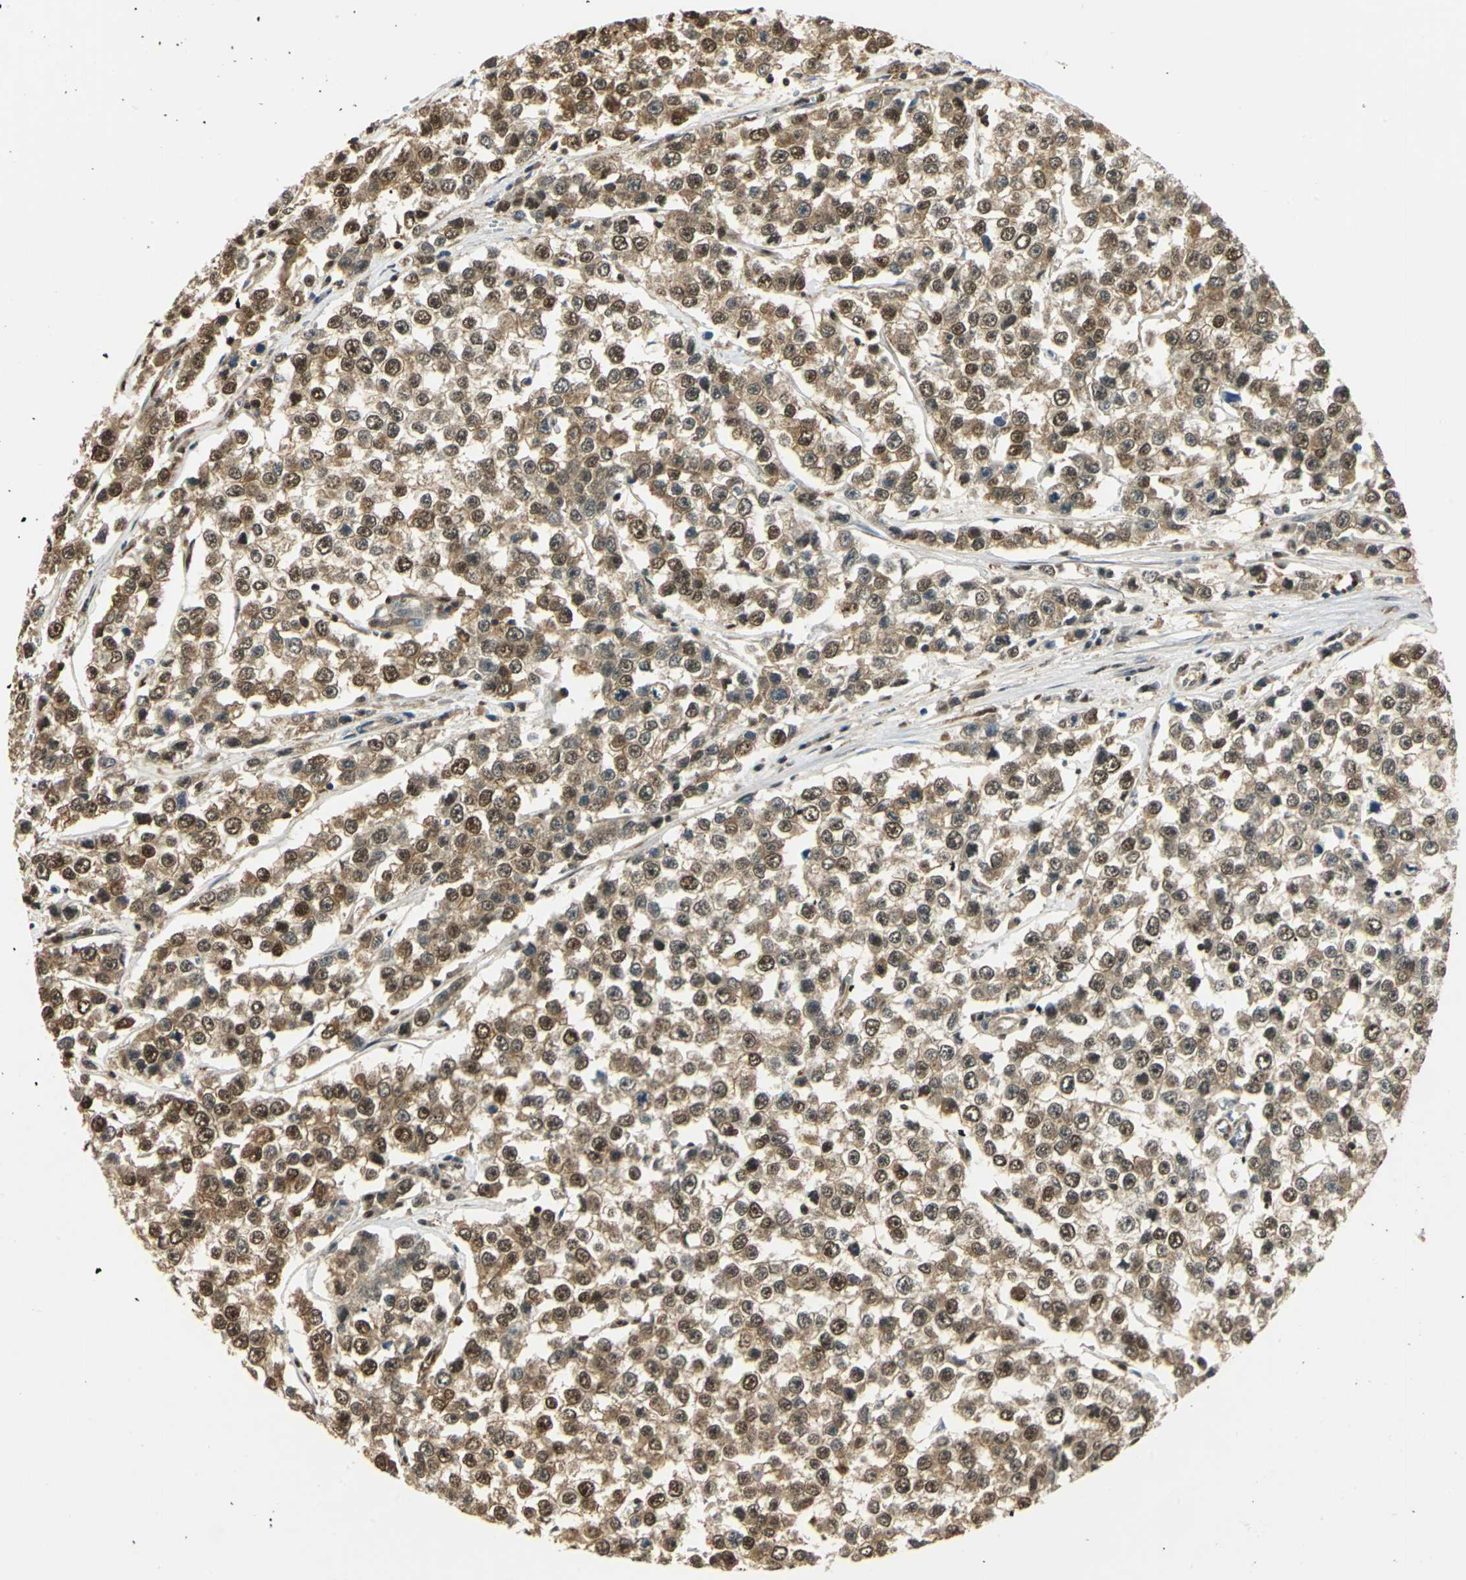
{"staining": {"intensity": "moderate", "quantity": ">75%", "location": "cytoplasmic/membranous,nuclear"}, "tissue": "testis cancer", "cell_type": "Tumor cells", "image_type": "cancer", "snomed": [{"axis": "morphology", "description": "Seminoma, NOS"}, {"axis": "morphology", "description": "Carcinoma, Embryonal, NOS"}, {"axis": "topography", "description": "Testis"}], "caption": "Immunohistochemical staining of testis cancer shows moderate cytoplasmic/membranous and nuclear protein positivity in about >75% of tumor cells.", "gene": "PPP1R13L", "patient": {"sex": "male", "age": 52}}